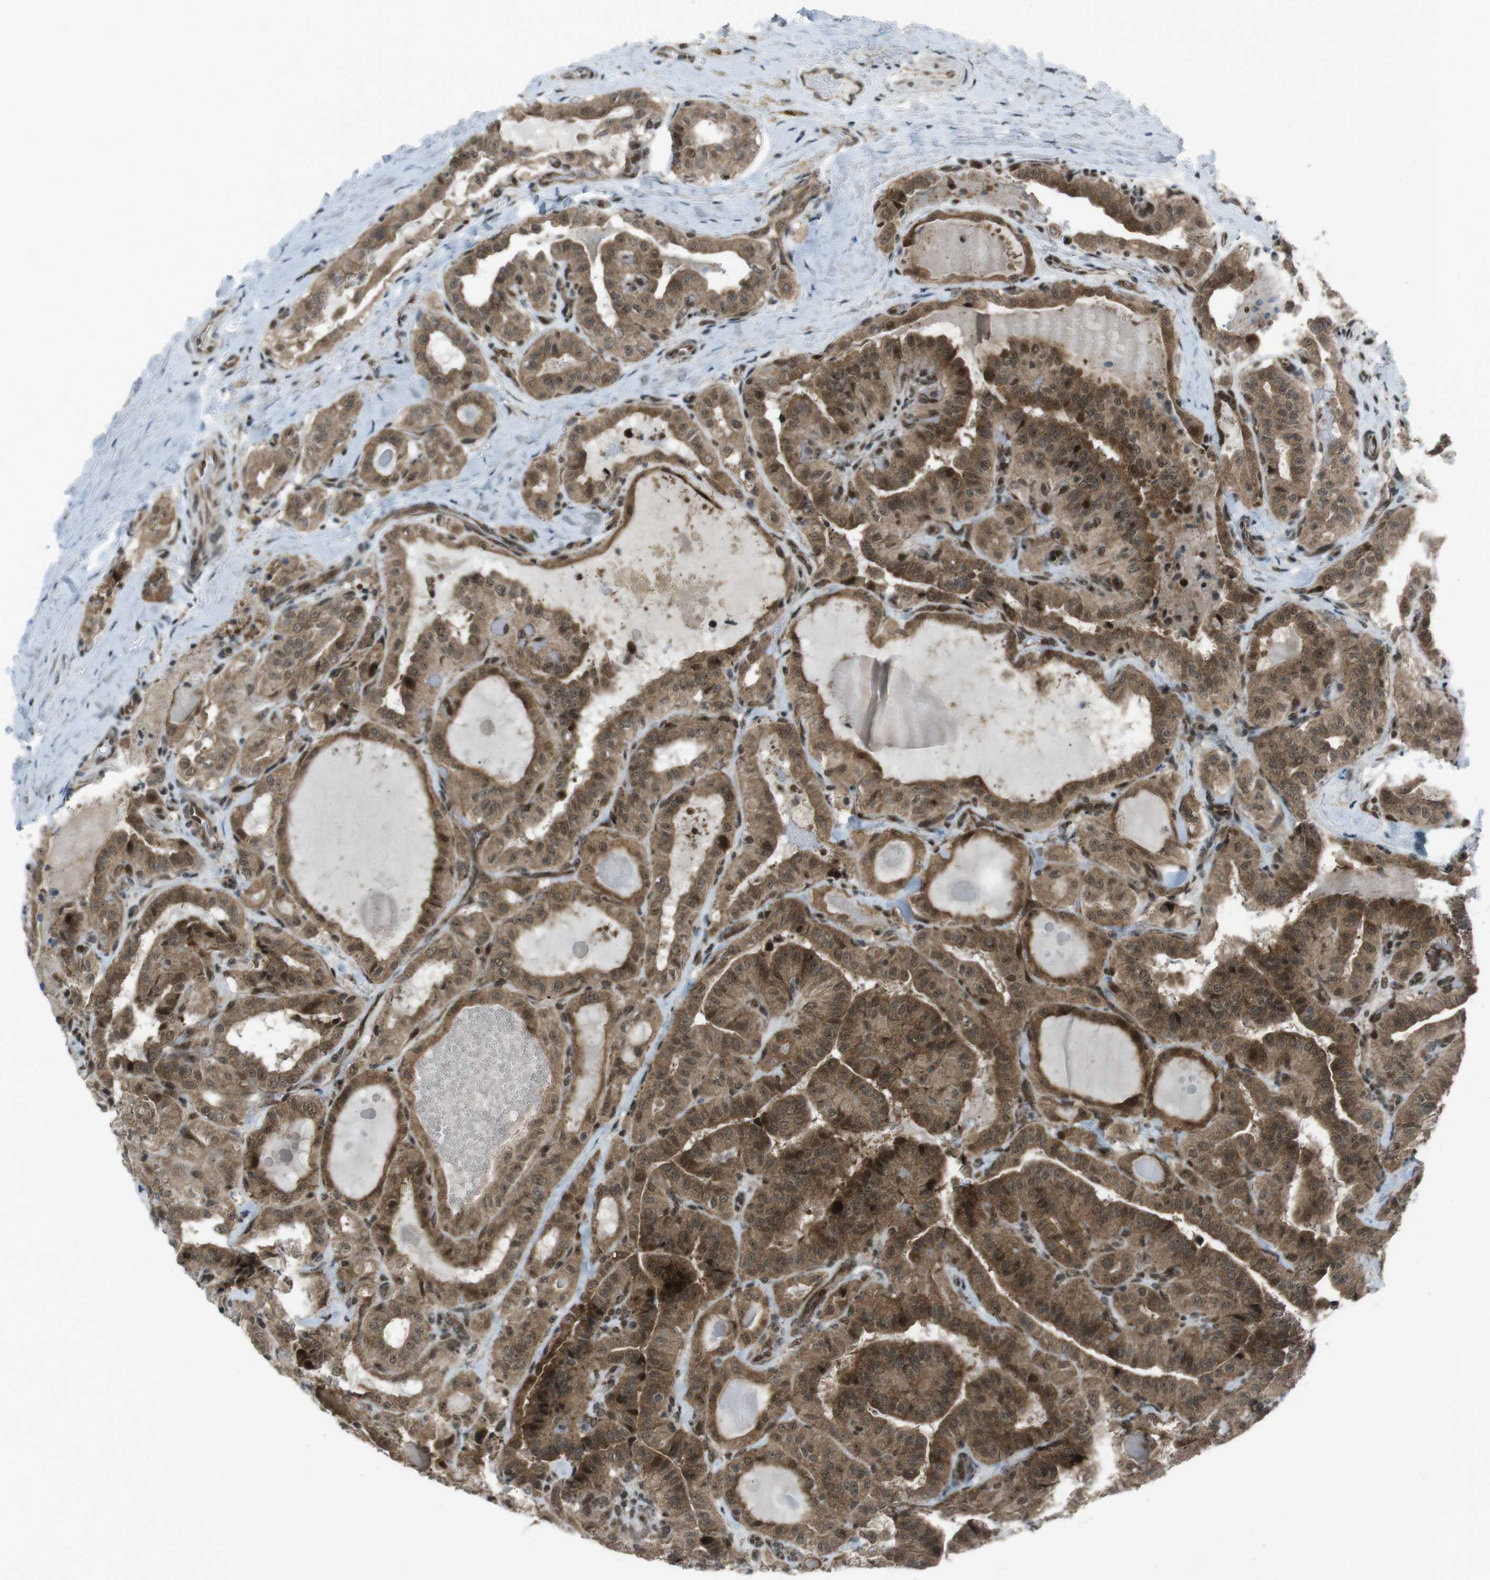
{"staining": {"intensity": "moderate", "quantity": ">75%", "location": "cytoplasmic/membranous"}, "tissue": "thyroid cancer", "cell_type": "Tumor cells", "image_type": "cancer", "snomed": [{"axis": "morphology", "description": "Papillary adenocarcinoma, NOS"}, {"axis": "topography", "description": "Thyroid gland"}], "caption": "Thyroid papillary adenocarcinoma stained for a protein displays moderate cytoplasmic/membranous positivity in tumor cells.", "gene": "CSNK1D", "patient": {"sex": "male", "age": 77}}